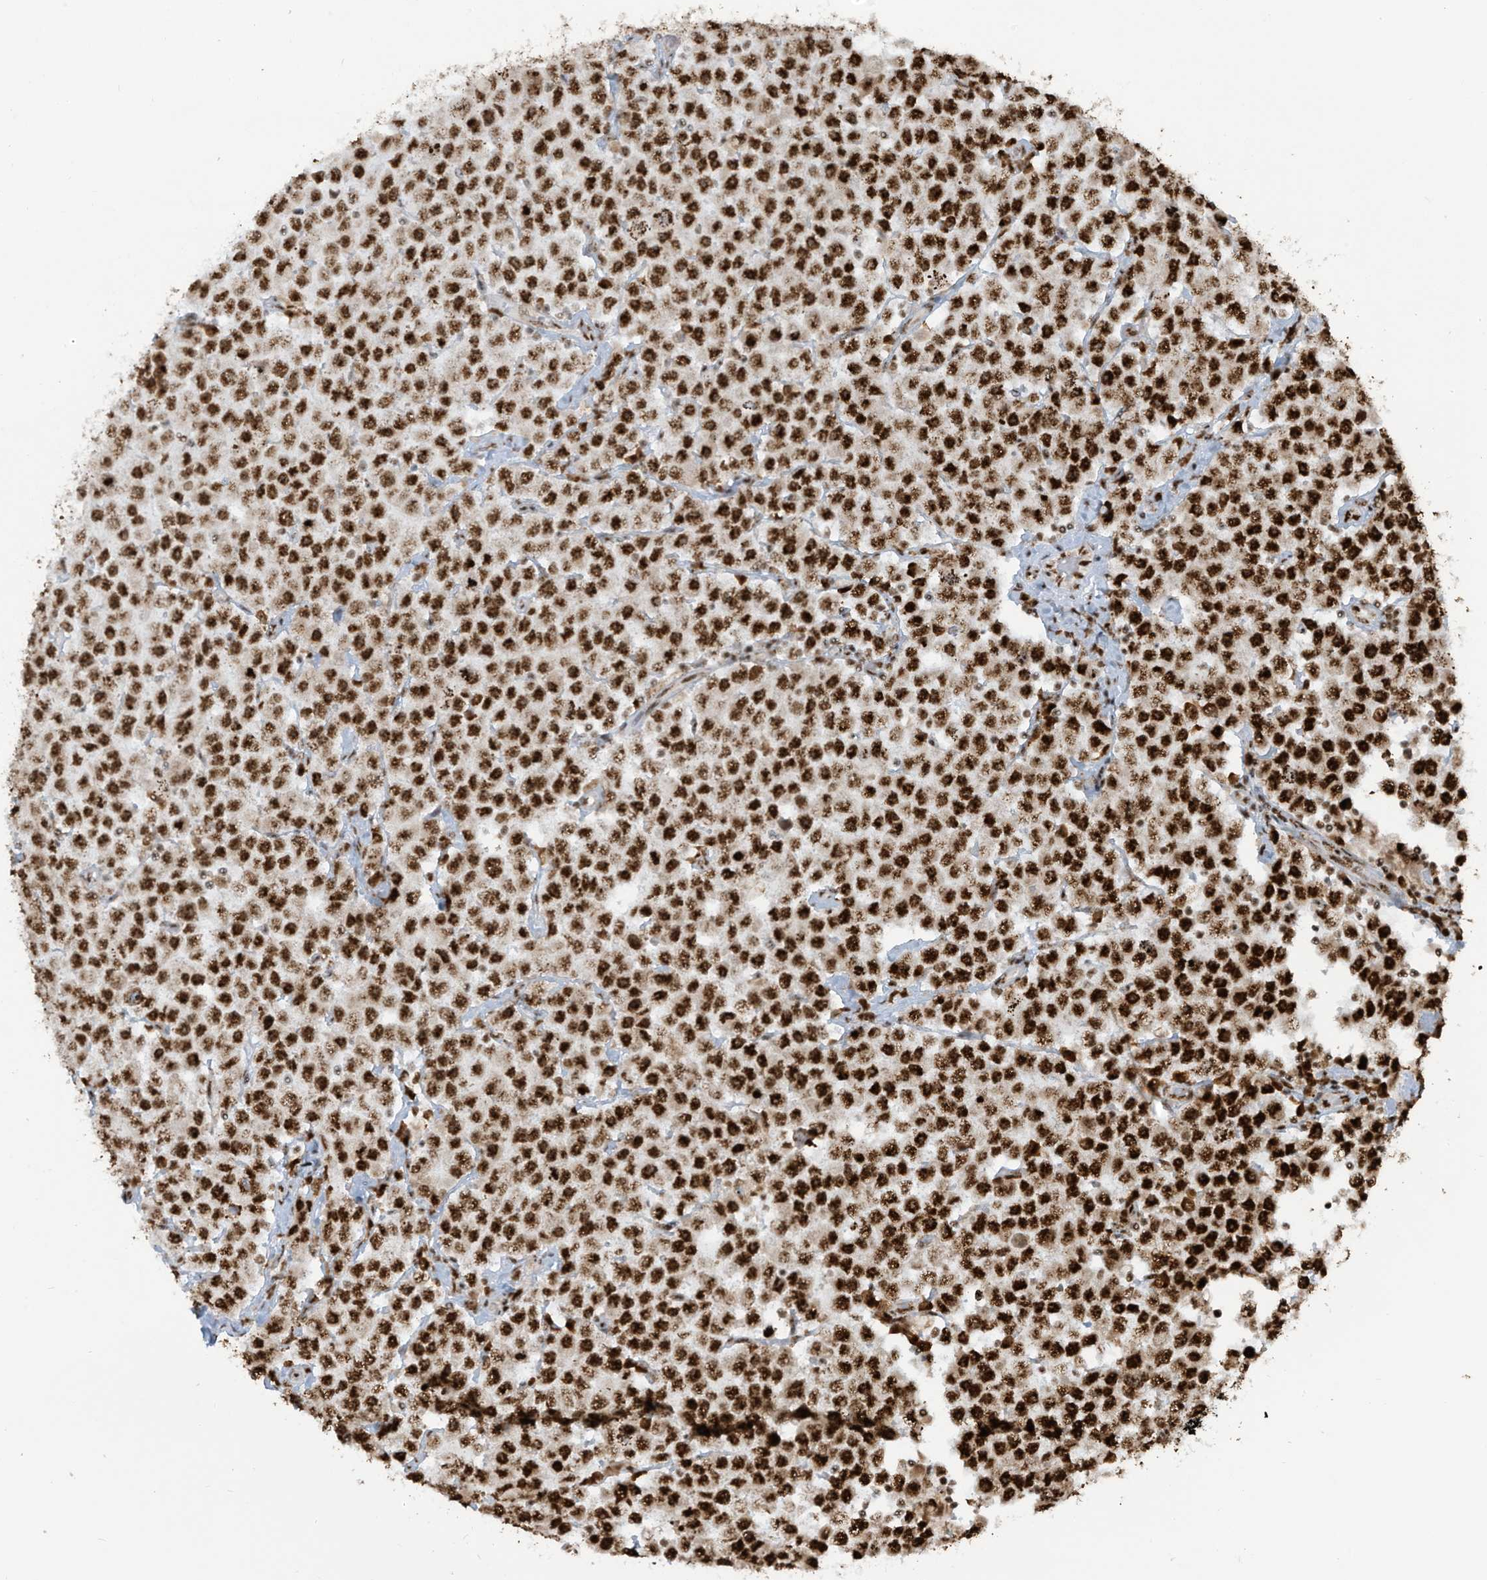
{"staining": {"intensity": "strong", "quantity": ">75%", "location": "nuclear"}, "tissue": "testis cancer", "cell_type": "Tumor cells", "image_type": "cancer", "snomed": [{"axis": "morphology", "description": "Seminoma, NOS"}, {"axis": "topography", "description": "Testis"}], "caption": "Brown immunohistochemical staining in human seminoma (testis) exhibits strong nuclear staining in approximately >75% of tumor cells. Nuclei are stained in blue.", "gene": "LBH", "patient": {"sex": "male", "age": 28}}